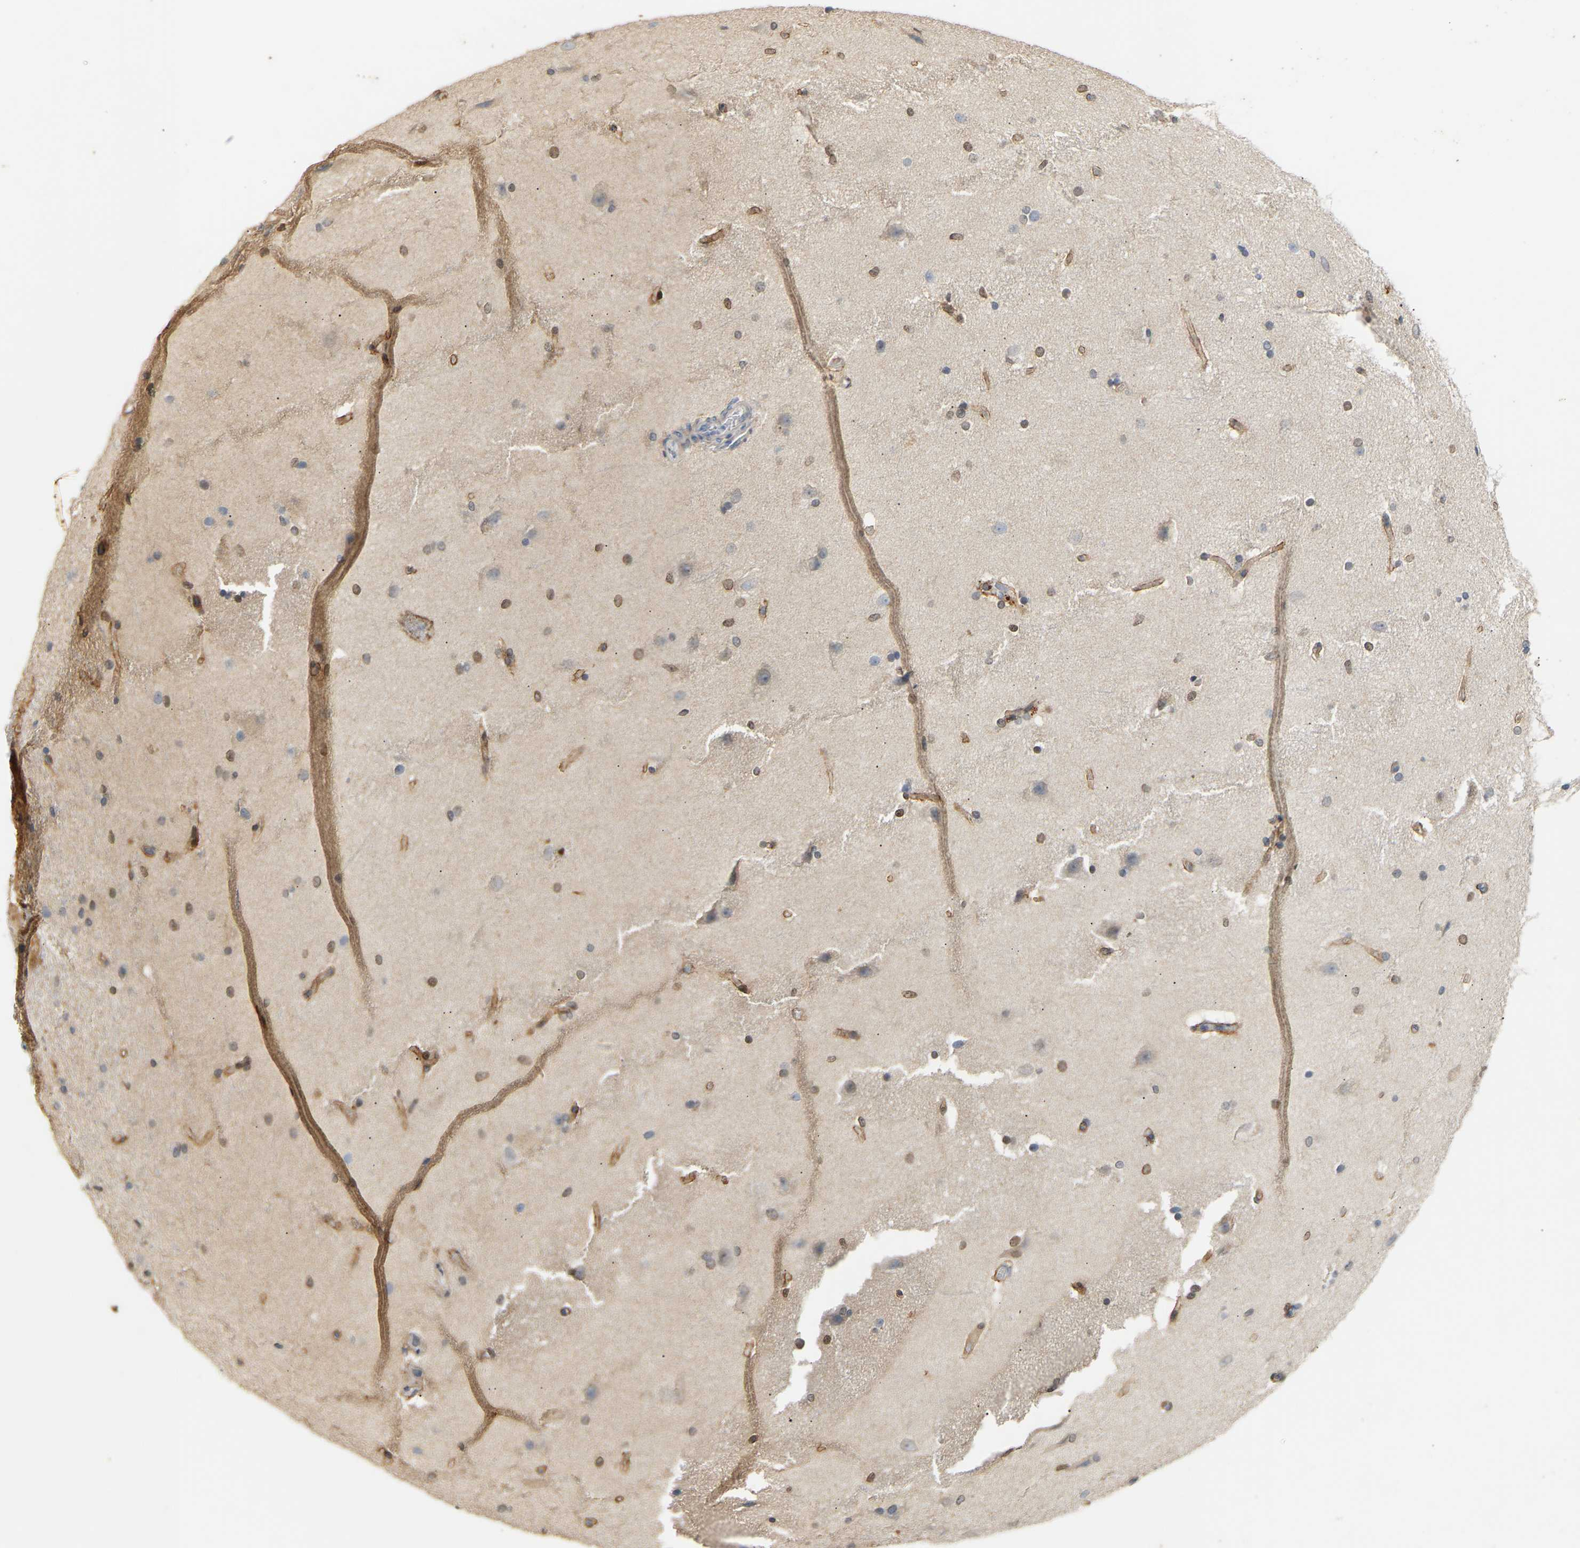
{"staining": {"intensity": "moderate", "quantity": ">75%", "location": "cytoplasmic/membranous"}, "tissue": "cerebral cortex", "cell_type": "Endothelial cells", "image_type": "normal", "snomed": [{"axis": "morphology", "description": "Normal tissue, NOS"}, {"axis": "topography", "description": "Cerebral cortex"}, {"axis": "topography", "description": "Hippocampus"}], "caption": "Immunohistochemistry histopathology image of normal cerebral cortex: human cerebral cortex stained using IHC demonstrates medium levels of moderate protein expression localized specifically in the cytoplasmic/membranous of endothelial cells, appearing as a cytoplasmic/membranous brown color.", "gene": "PTPN4", "patient": {"sex": "female", "age": 19}}